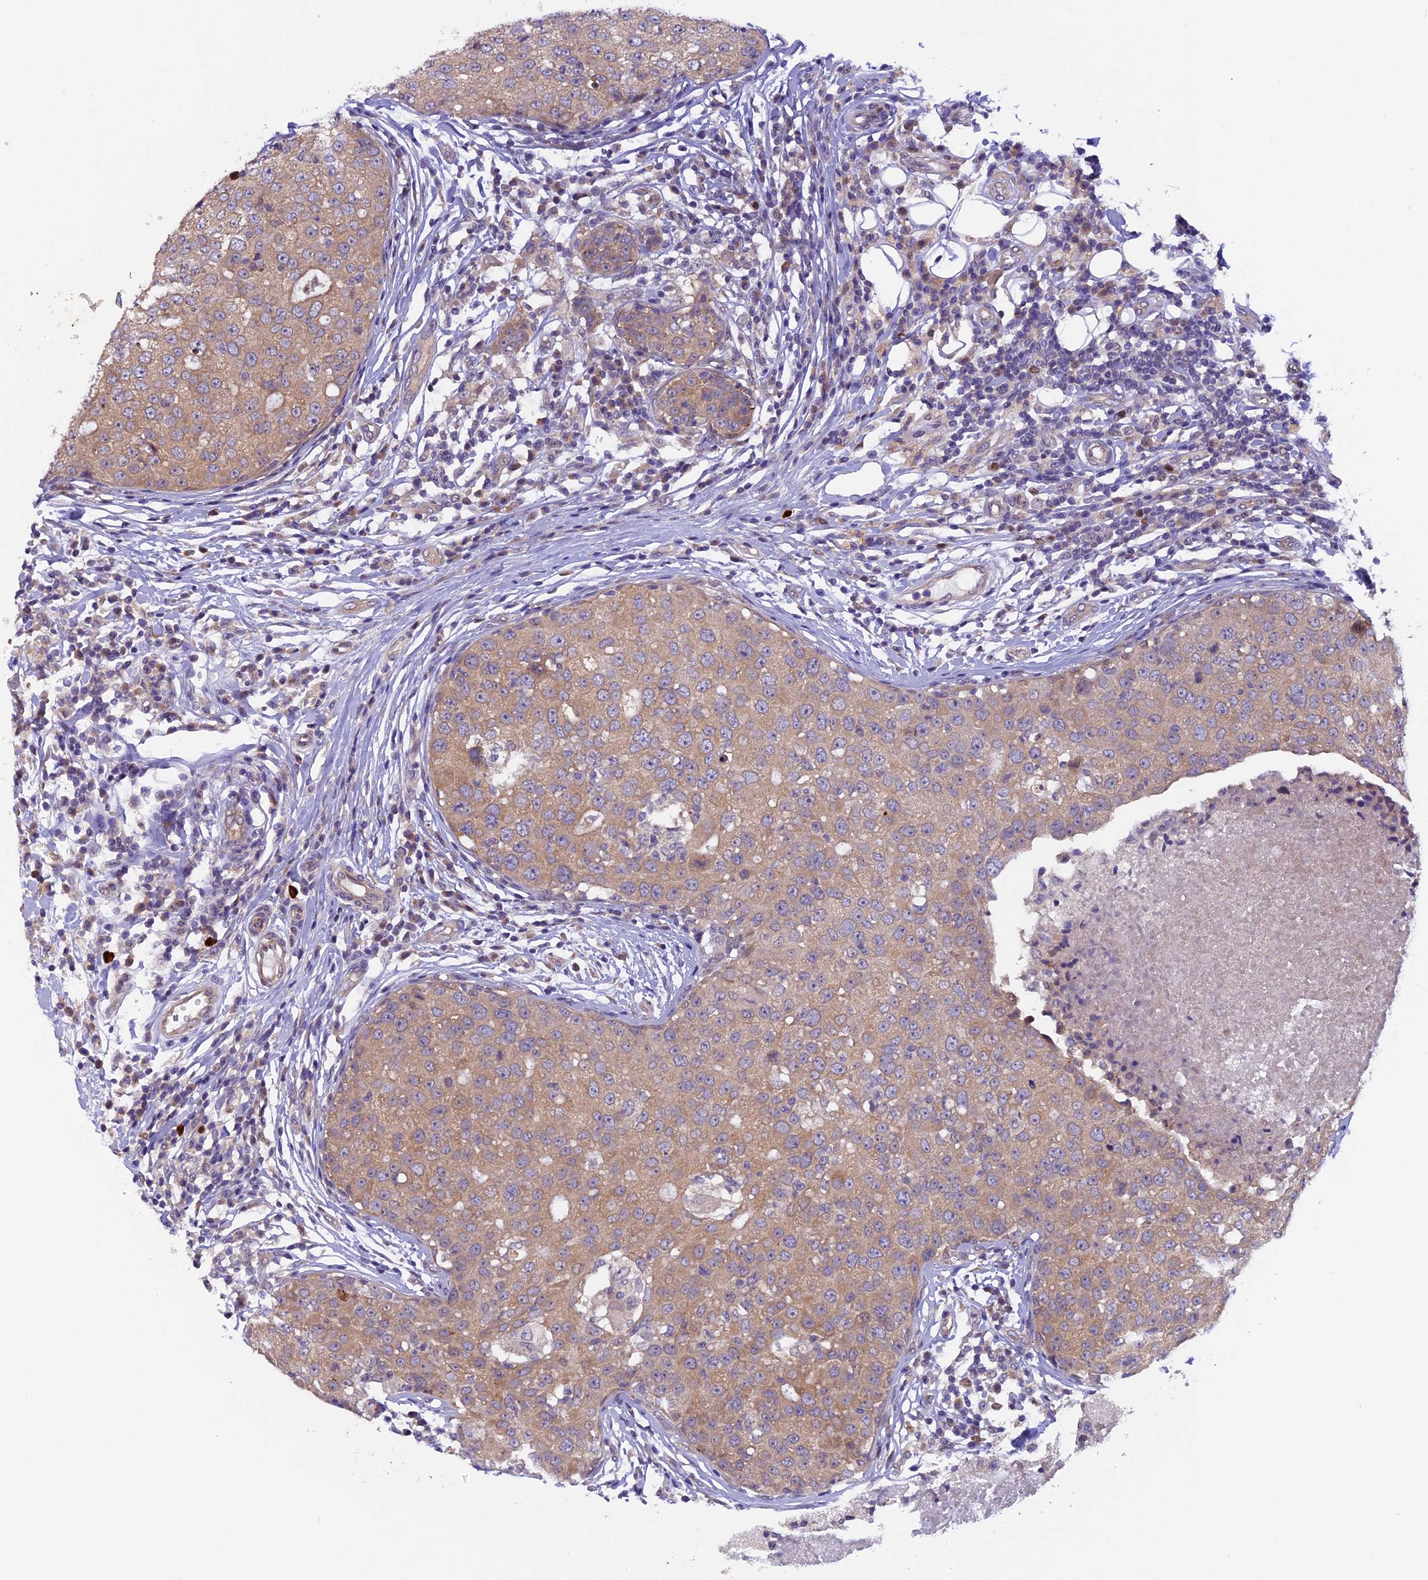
{"staining": {"intensity": "weak", "quantity": "25%-75%", "location": "cytoplasmic/membranous"}, "tissue": "breast cancer", "cell_type": "Tumor cells", "image_type": "cancer", "snomed": [{"axis": "morphology", "description": "Duct carcinoma"}, {"axis": "topography", "description": "Breast"}], "caption": "Protein analysis of breast infiltrating ductal carcinoma tissue displays weak cytoplasmic/membranous positivity in about 25%-75% of tumor cells.", "gene": "CCDC9B", "patient": {"sex": "female", "age": 27}}